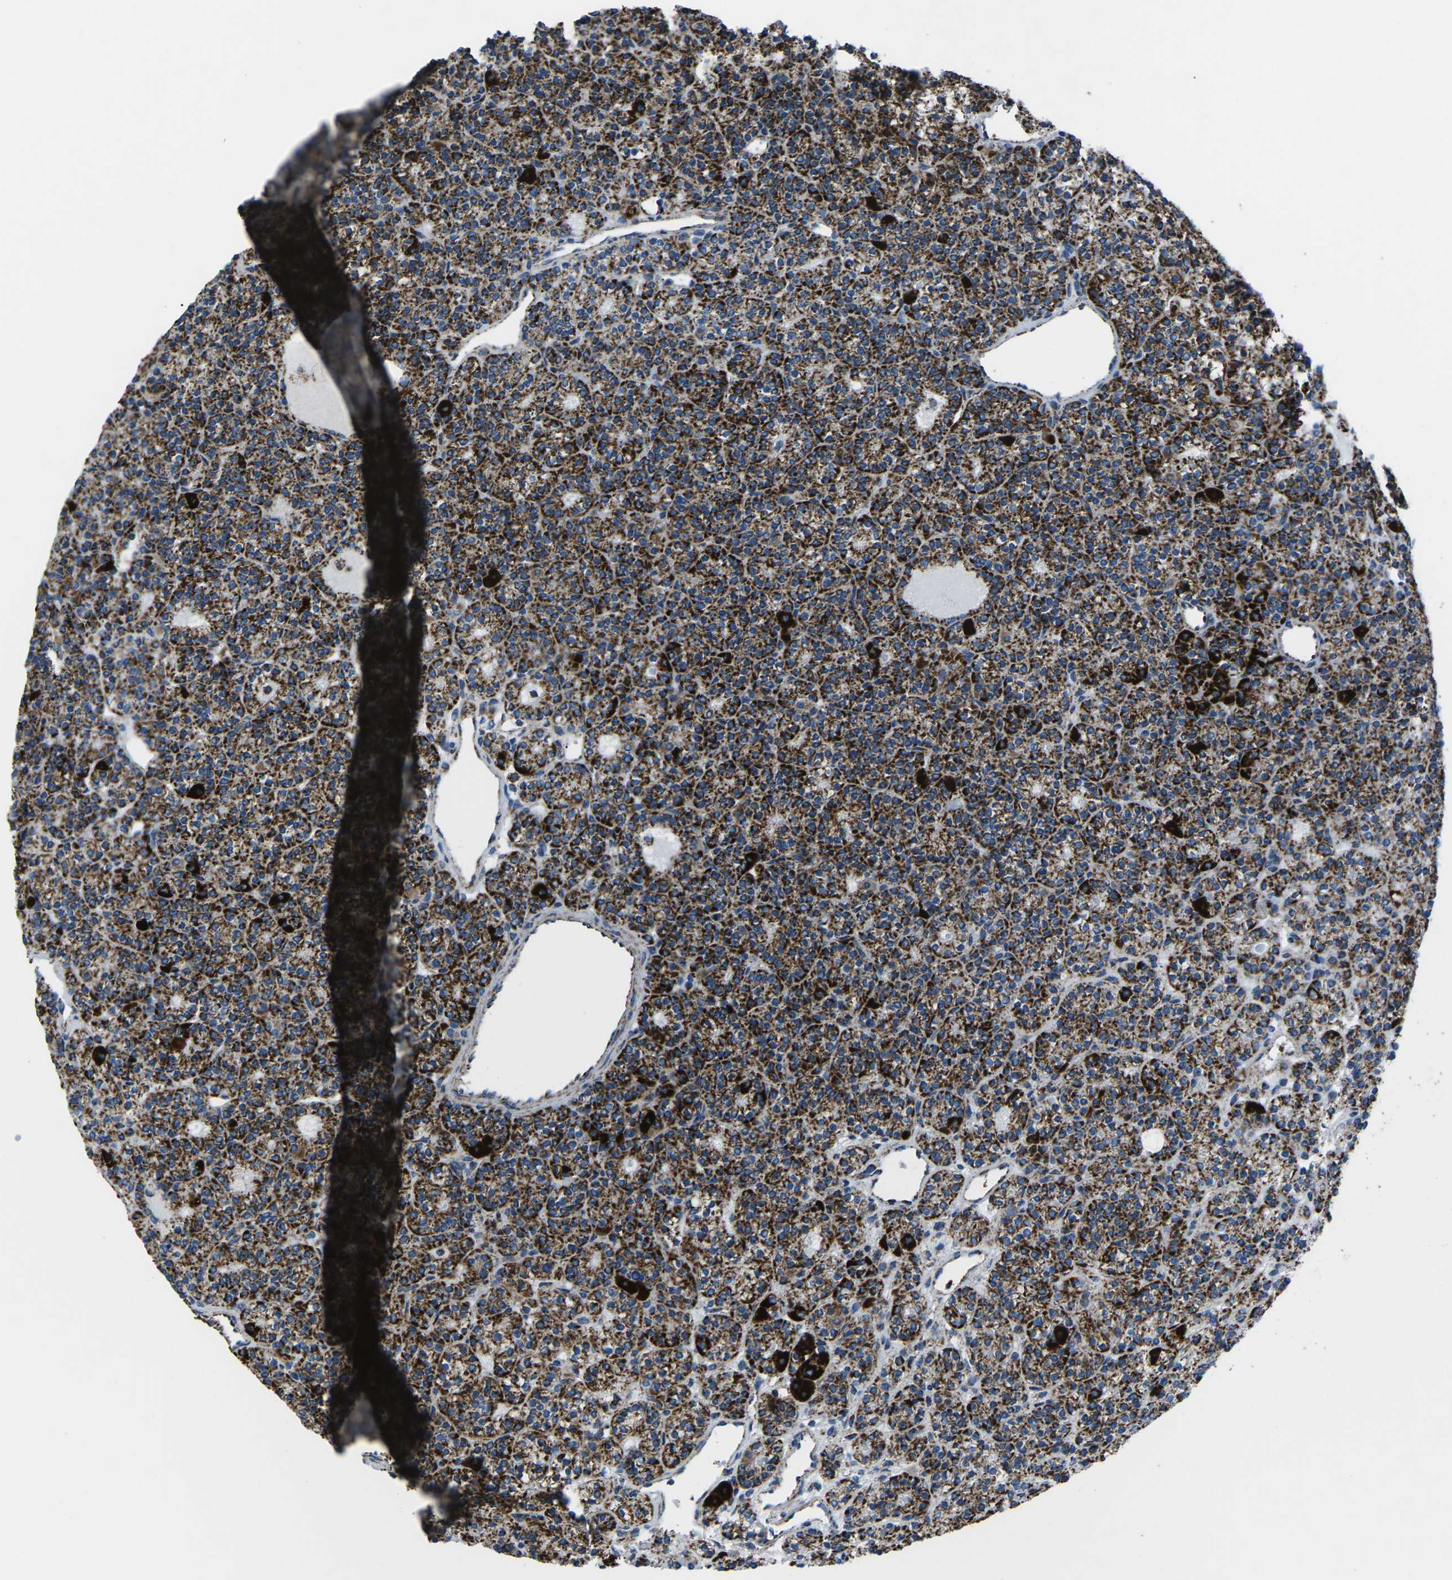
{"staining": {"intensity": "strong", "quantity": ">75%", "location": "cytoplasmic/membranous"}, "tissue": "parathyroid gland", "cell_type": "Glandular cells", "image_type": "normal", "snomed": [{"axis": "morphology", "description": "Normal tissue, NOS"}, {"axis": "morphology", "description": "Adenoma, NOS"}, {"axis": "topography", "description": "Parathyroid gland"}], "caption": "Immunohistochemistry (IHC) (DAB (3,3'-diaminobenzidine)) staining of benign parathyroid gland exhibits strong cytoplasmic/membranous protein positivity in about >75% of glandular cells.", "gene": "MT", "patient": {"sex": "female", "age": 64}}